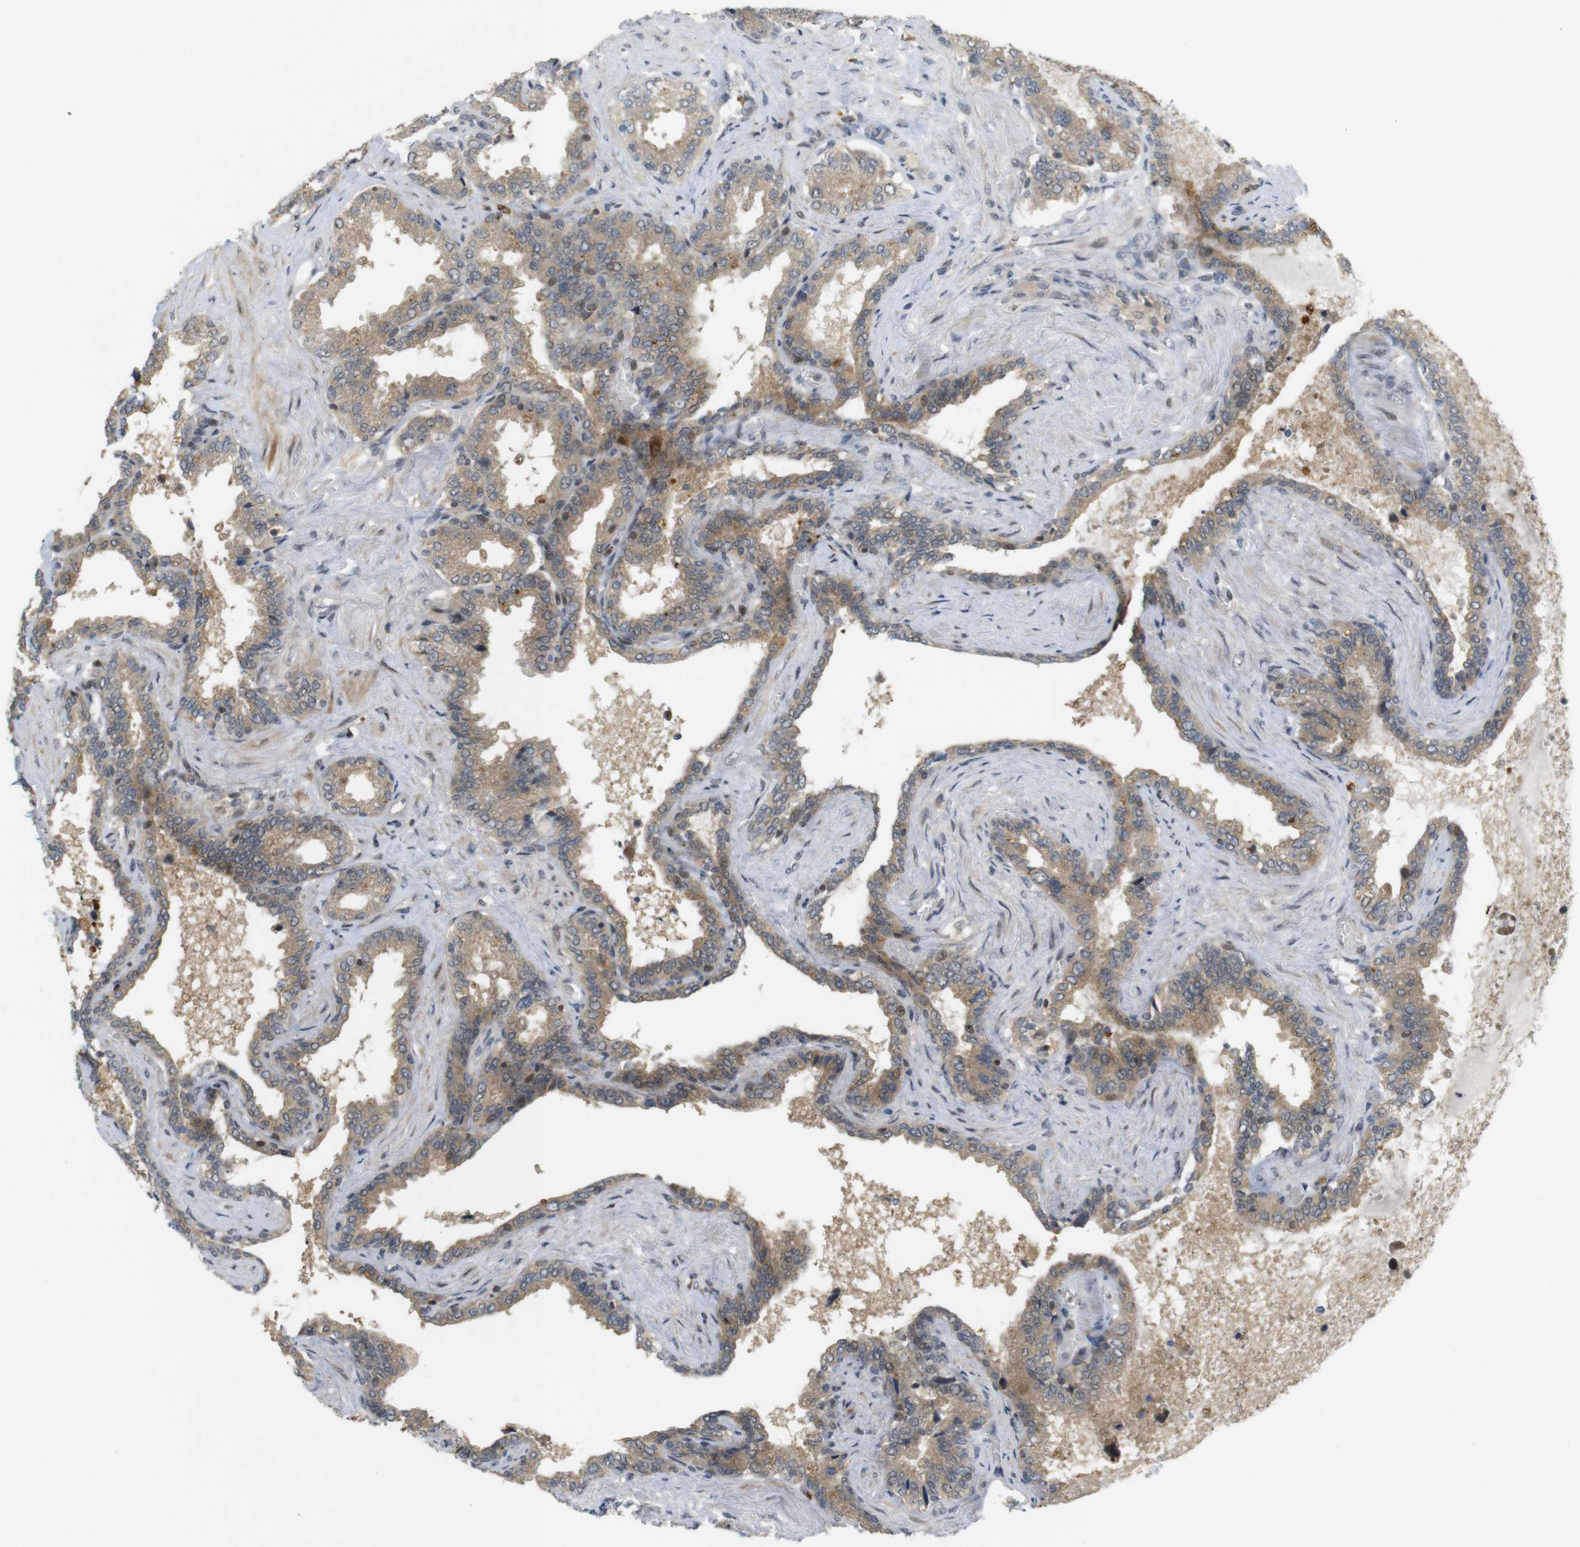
{"staining": {"intensity": "moderate", "quantity": ">75%", "location": "cytoplasmic/membranous"}, "tissue": "seminal vesicle", "cell_type": "Glandular cells", "image_type": "normal", "snomed": [{"axis": "morphology", "description": "Normal tissue, NOS"}, {"axis": "topography", "description": "Seminal veicle"}], "caption": "High-magnification brightfield microscopy of normal seminal vesicle stained with DAB (3,3'-diaminobenzidine) (brown) and counterstained with hematoxylin (blue). glandular cells exhibit moderate cytoplasmic/membranous expression is present in approximately>75% of cells.", "gene": "TMX3", "patient": {"sex": "male", "age": 46}}